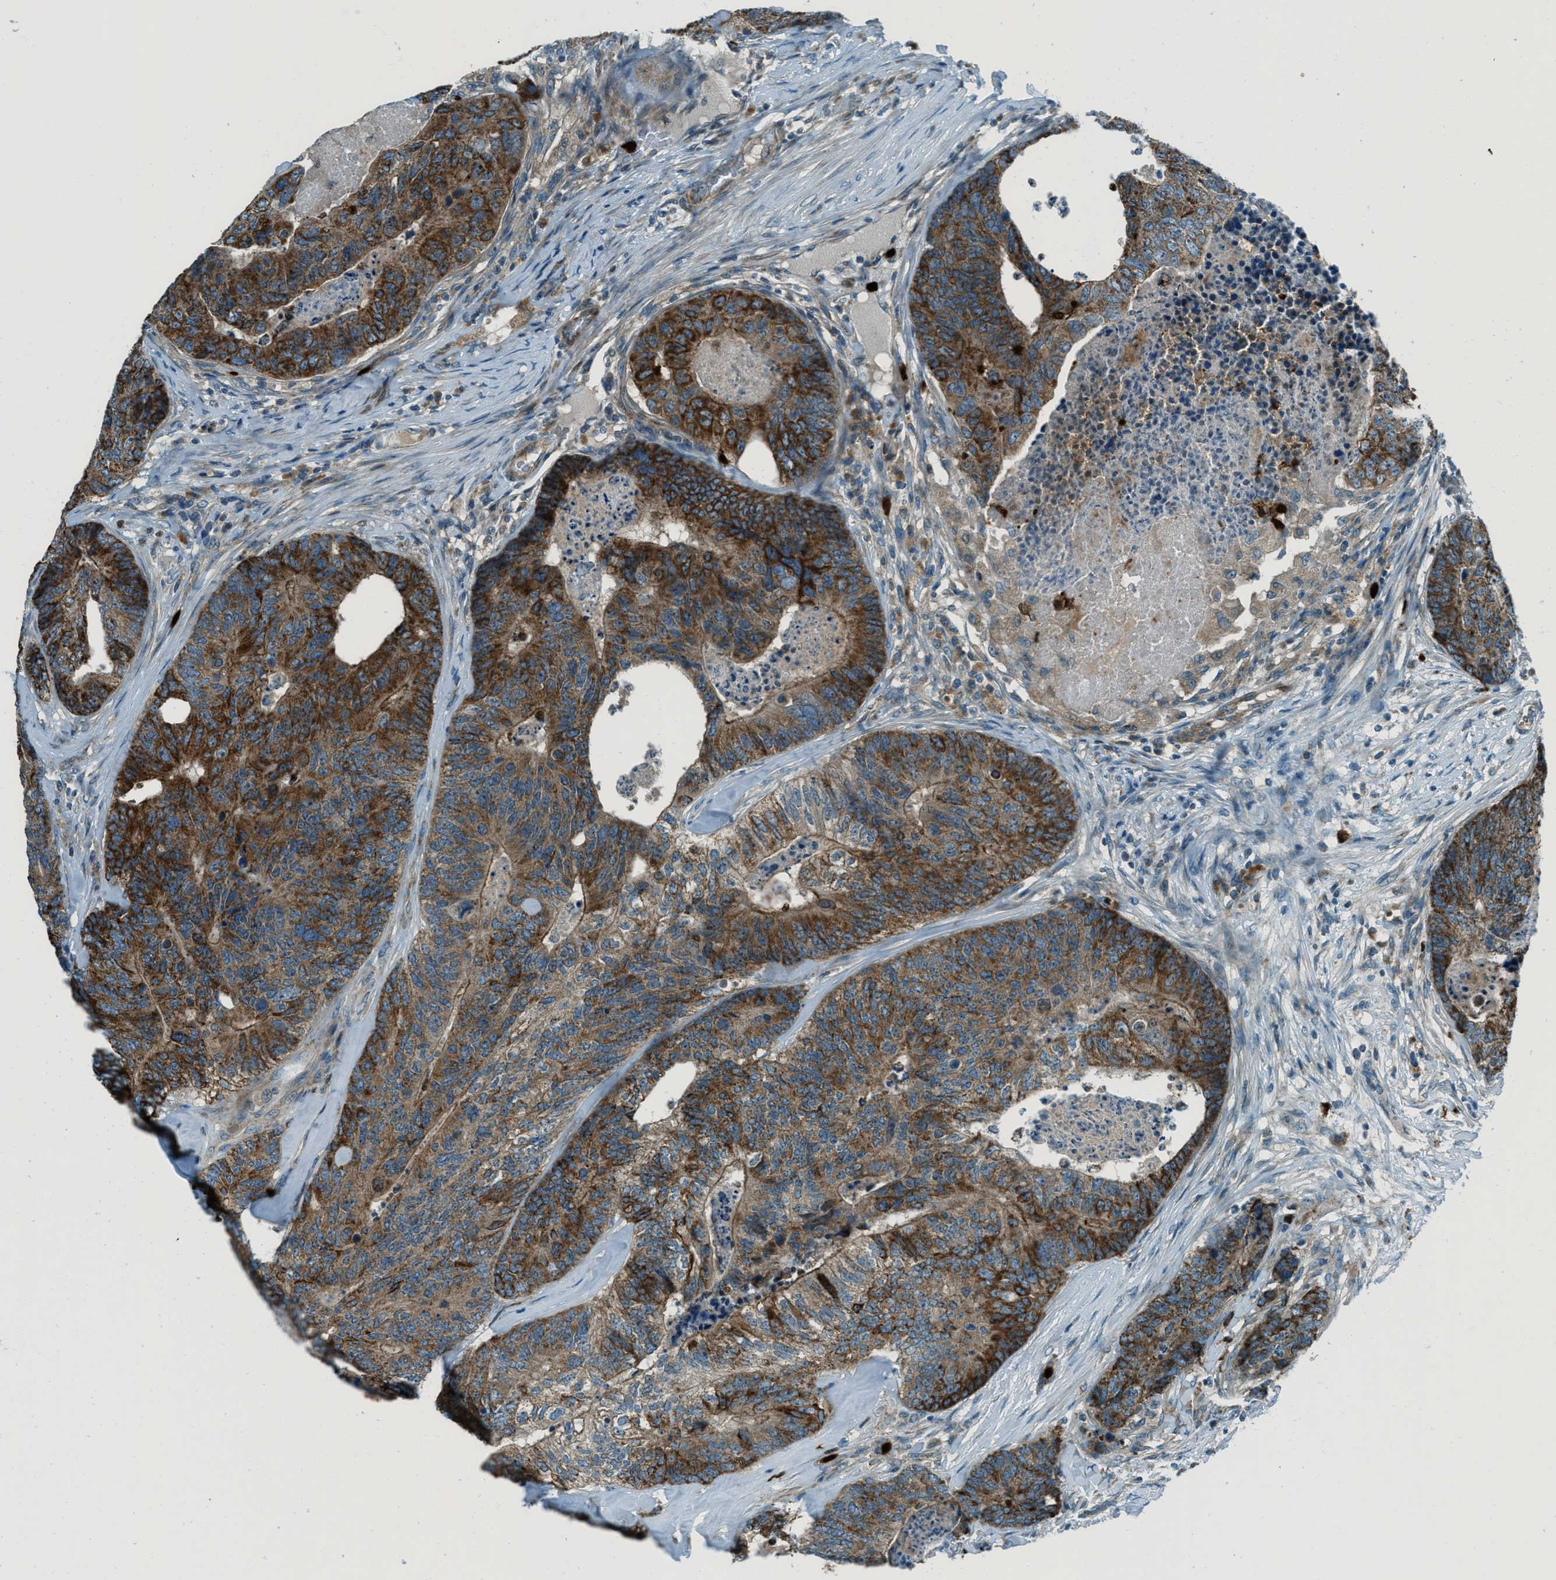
{"staining": {"intensity": "strong", "quantity": ">75%", "location": "cytoplasmic/membranous"}, "tissue": "colorectal cancer", "cell_type": "Tumor cells", "image_type": "cancer", "snomed": [{"axis": "morphology", "description": "Adenocarcinoma, NOS"}, {"axis": "topography", "description": "Colon"}], "caption": "Protein positivity by immunohistochemistry reveals strong cytoplasmic/membranous staining in about >75% of tumor cells in colorectal cancer (adenocarcinoma).", "gene": "FAR1", "patient": {"sex": "female", "age": 67}}